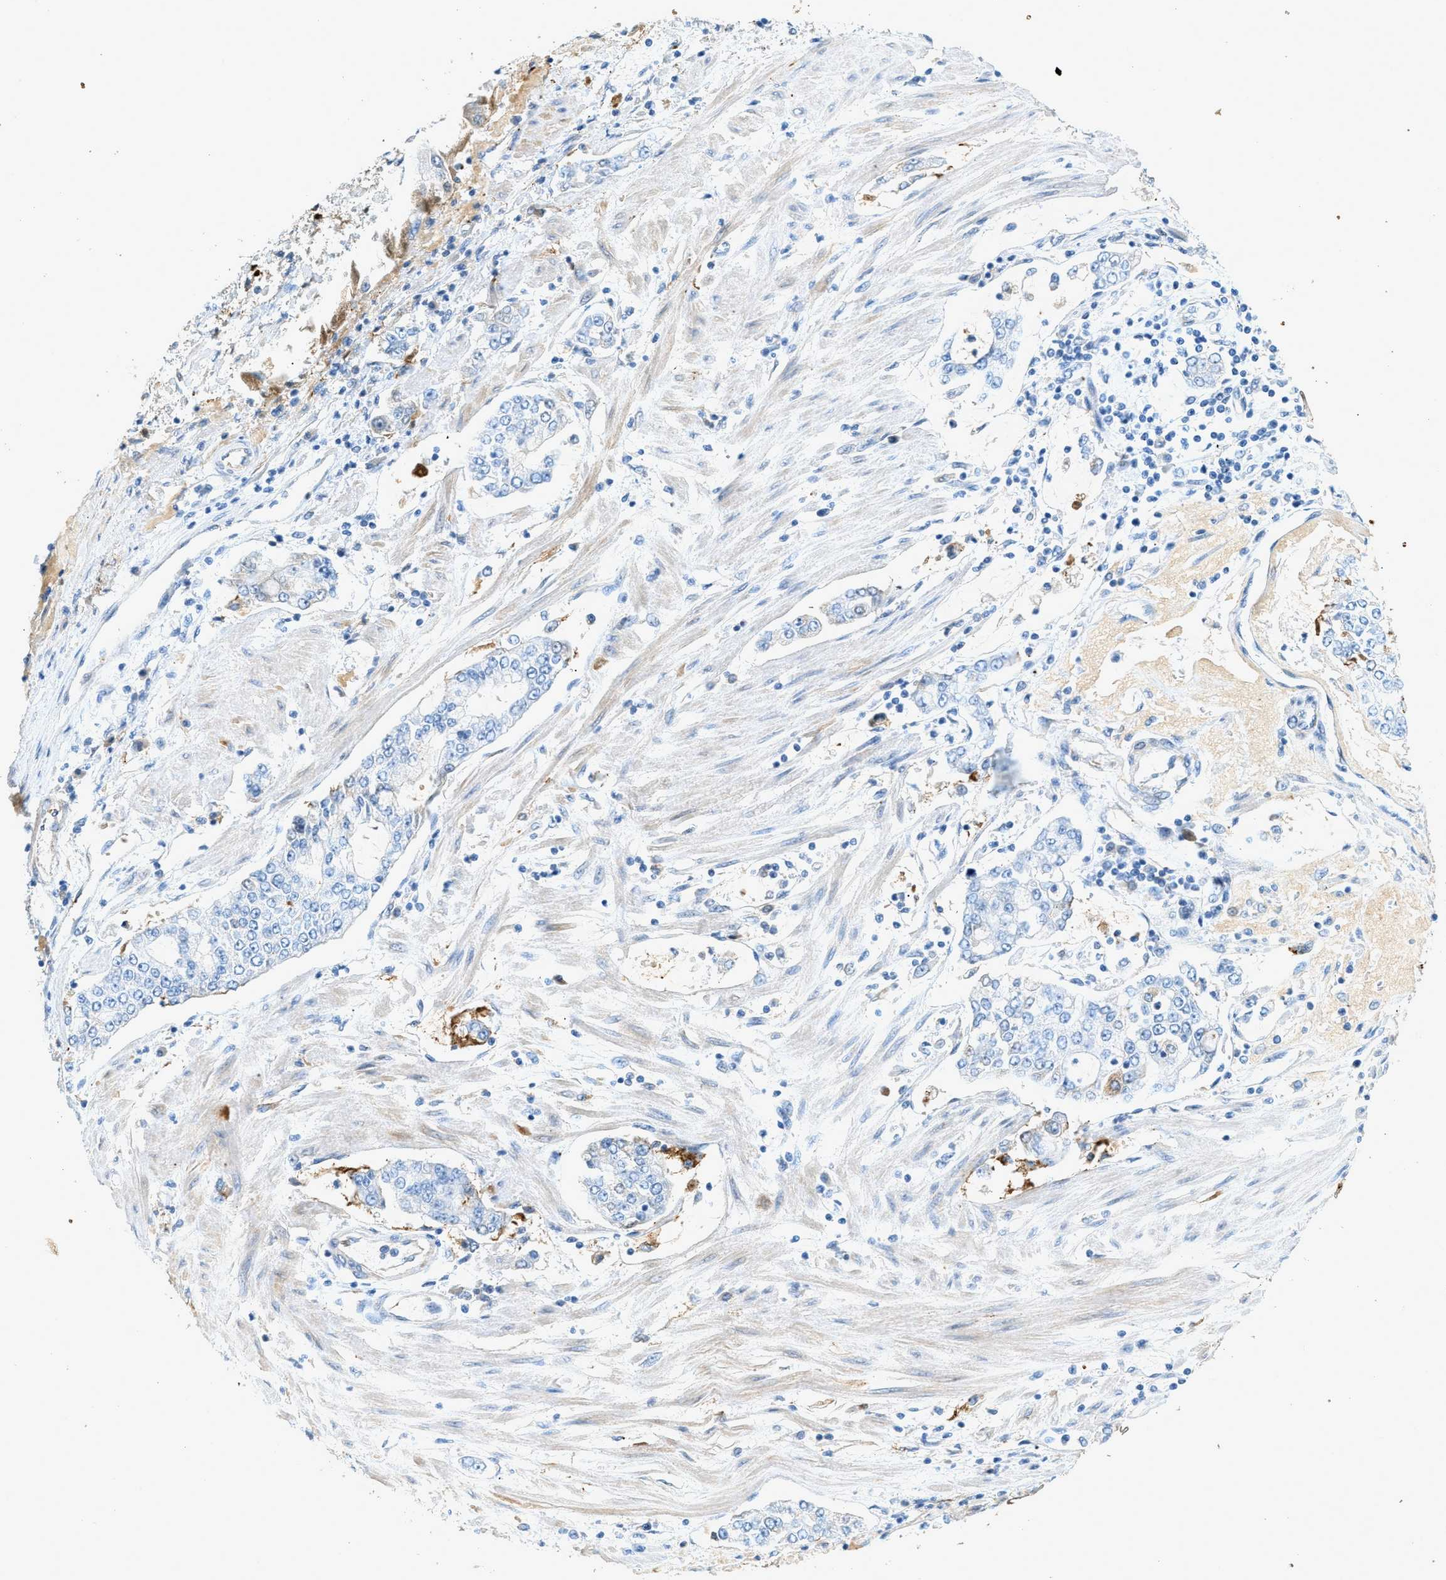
{"staining": {"intensity": "negative", "quantity": "none", "location": "none"}, "tissue": "stomach cancer", "cell_type": "Tumor cells", "image_type": "cancer", "snomed": [{"axis": "morphology", "description": "Adenocarcinoma, NOS"}, {"axis": "topography", "description": "Stomach"}], "caption": "The micrograph displays no significant expression in tumor cells of adenocarcinoma (stomach).", "gene": "F2", "patient": {"sex": "male", "age": 76}}